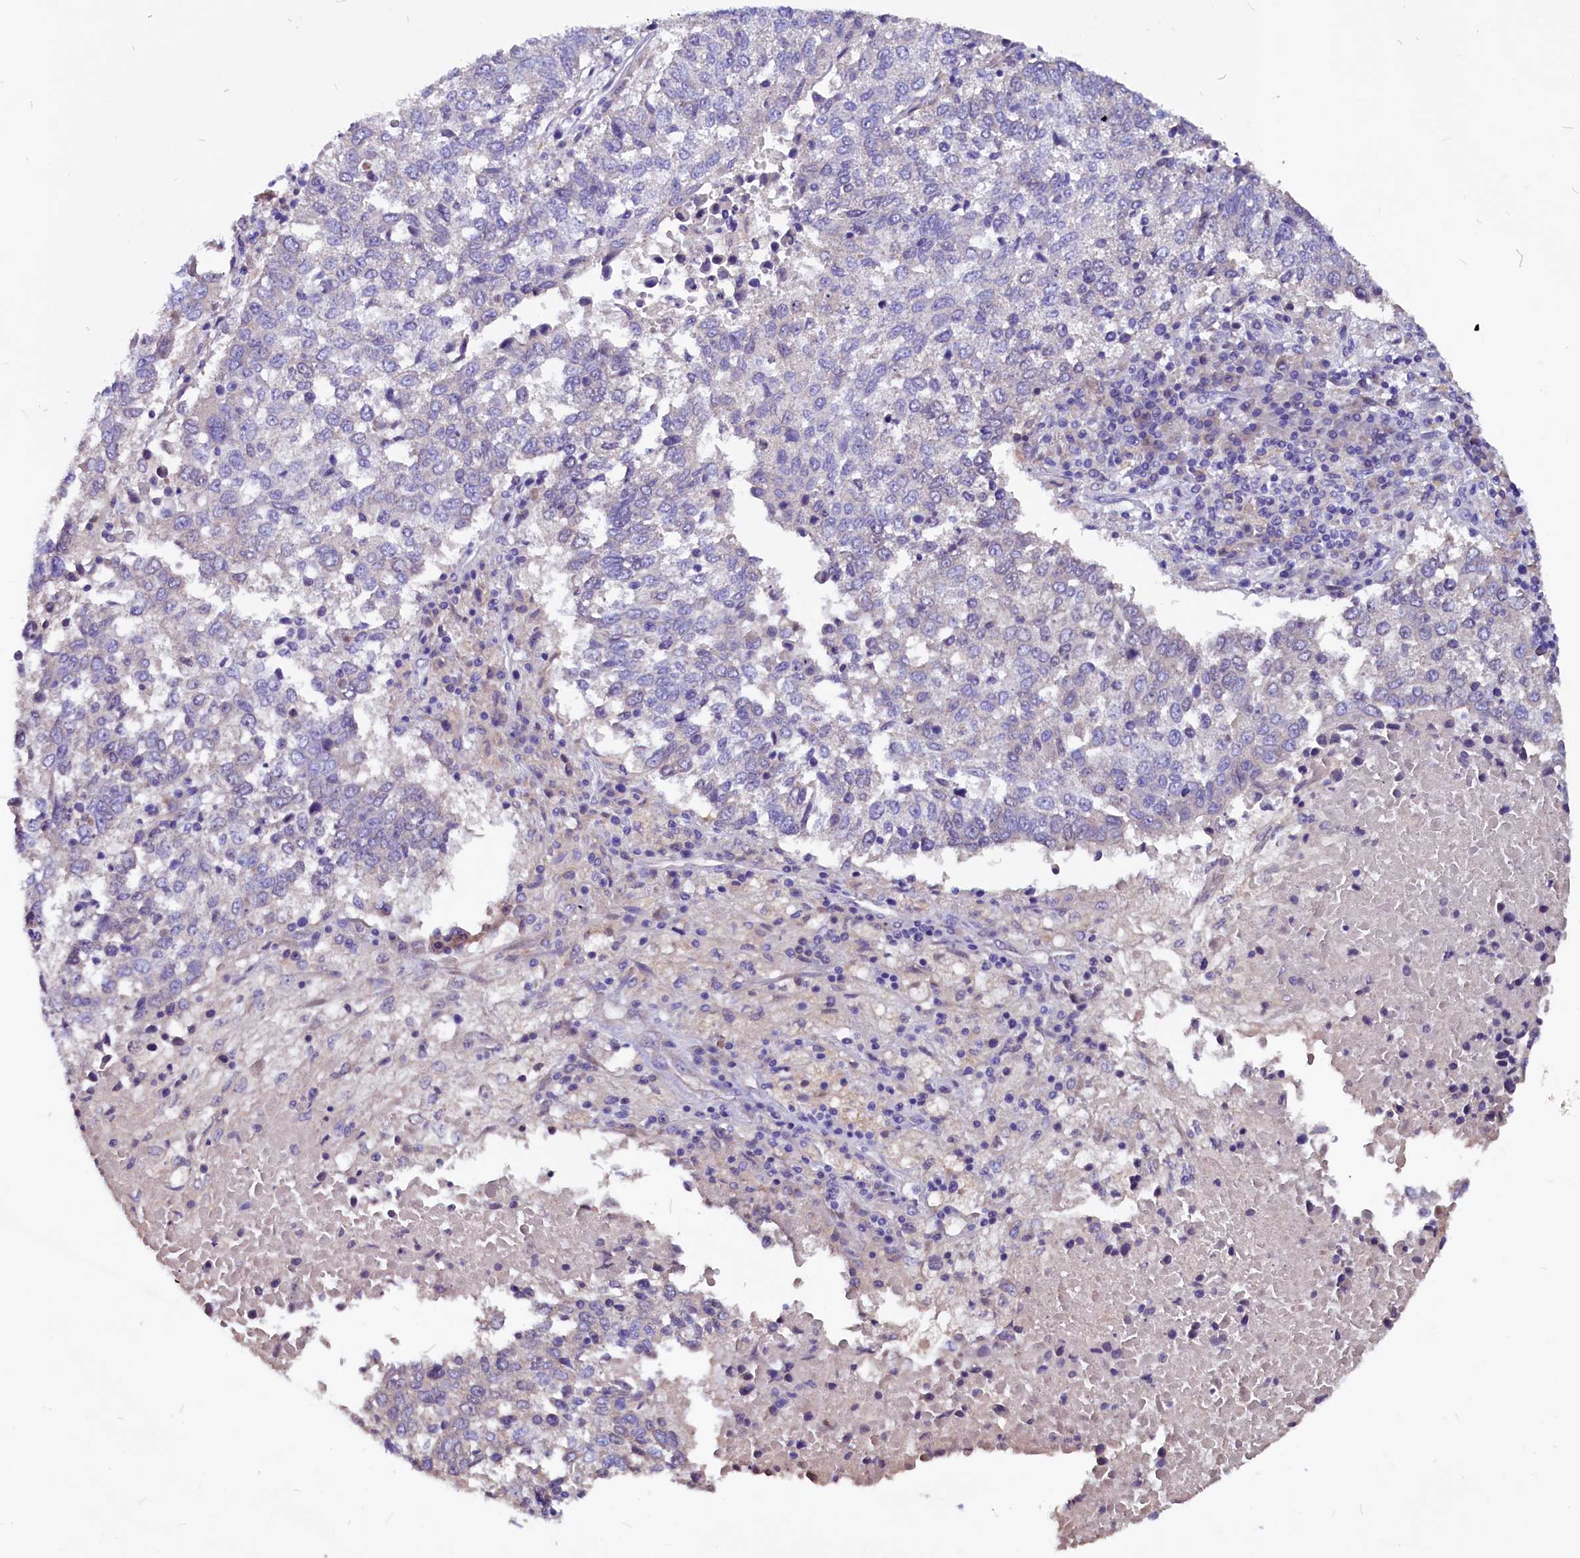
{"staining": {"intensity": "negative", "quantity": "none", "location": "none"}, "tissue": "lung cancer", "cell_type": "Tumor cells", "image_type": "cancer", "snomed": [{"axis": "morphology", "description": "Squamous cell carcinoma, NOS"}, {"axis": "topography", "description": "Lung"}], "caption": "Immunohistochemistry (IHC) of lung squamous cell carcinoma demonstrates no expression in tumor cells.", "gene": "CCBE1", "patient": {"sex": "male", "age": 73}}